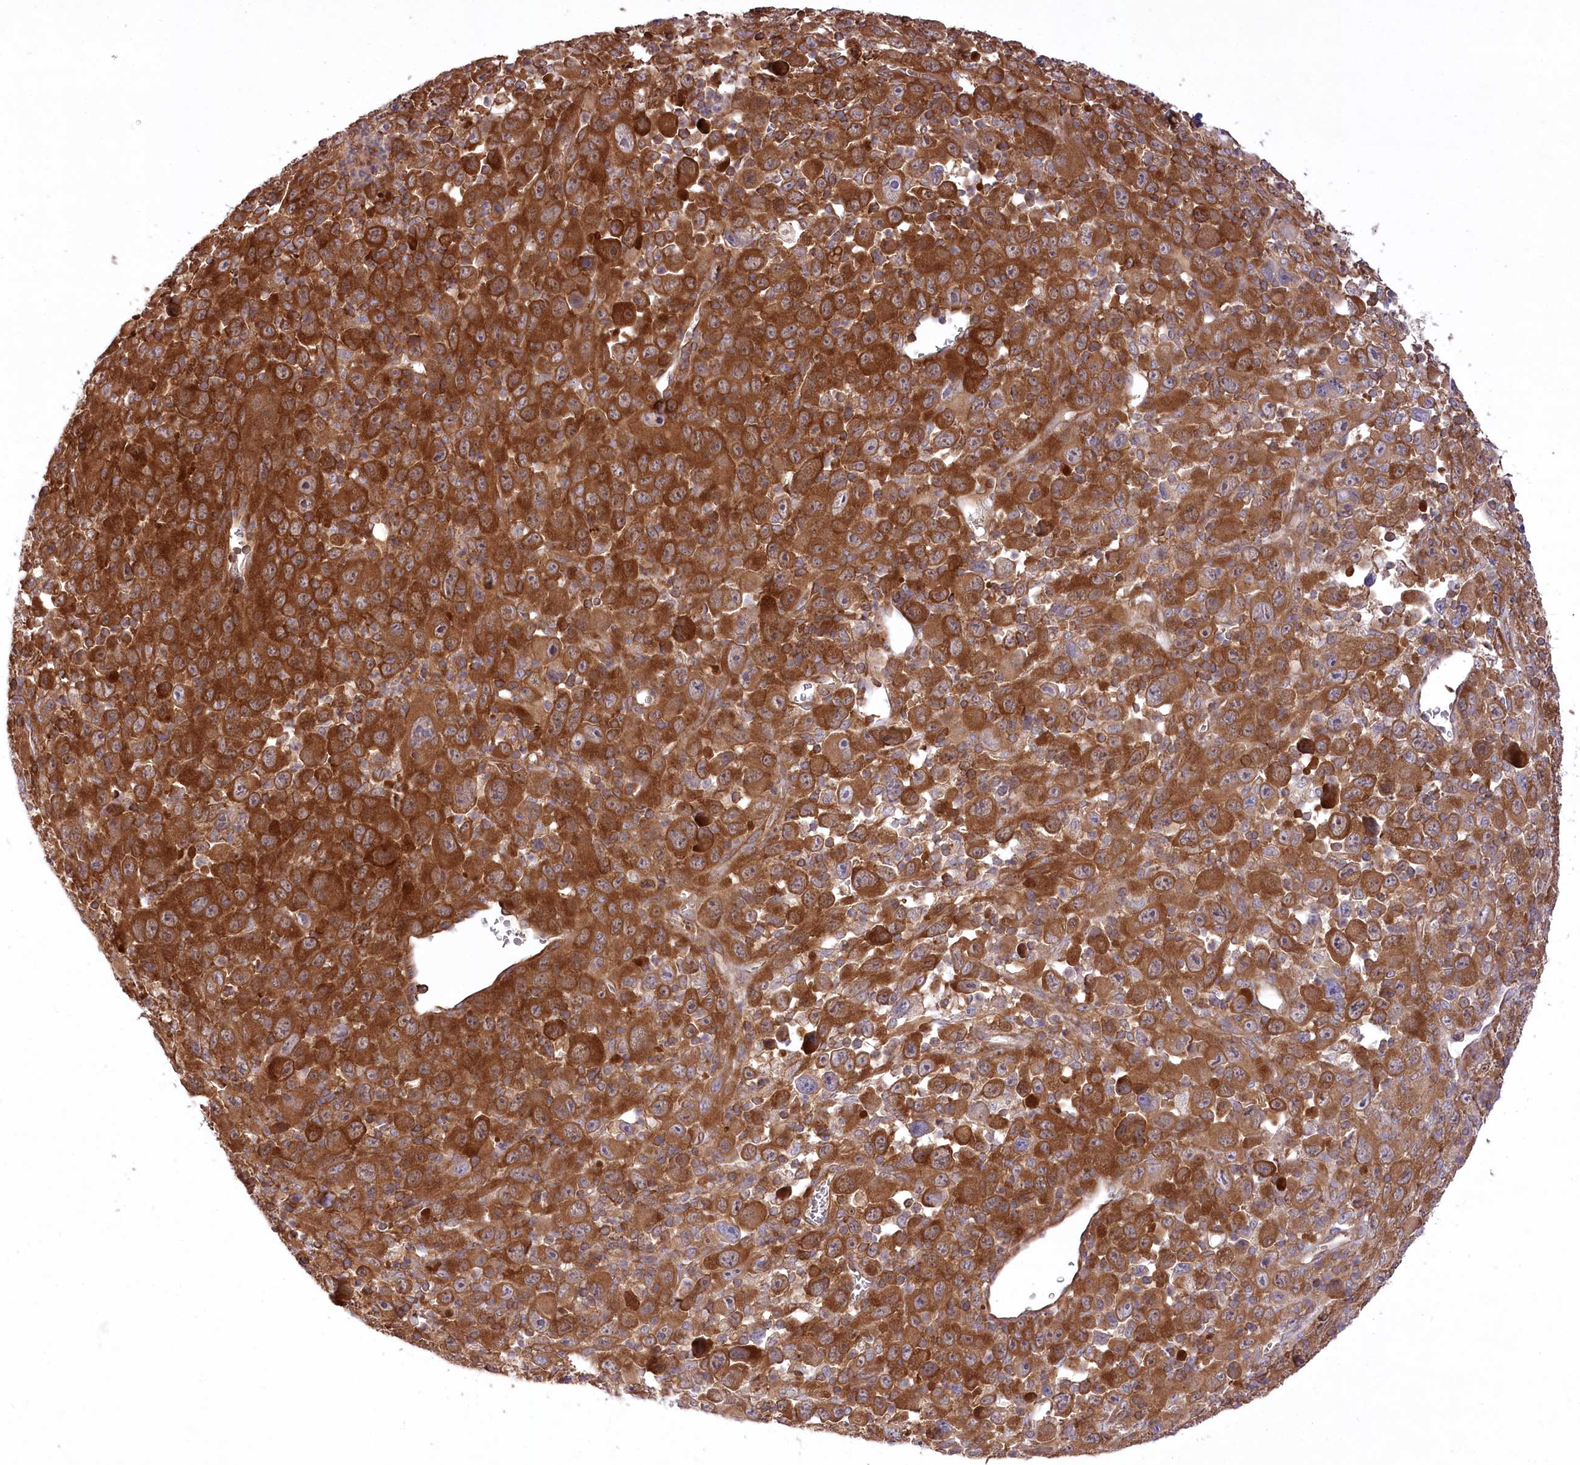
{"staining": {"intensity": "strong", "quantity": ">75%", "location": "cytoplasmic/membranous"}, "tissue": "melanoma", "cell_type": "Tumor cells", "image_type": "cancer", "snomed": [{"axis": "morphology", "description": "Malignant melanoma, Metastatic site"}, {"axis": "topography", "description": "Skin"}], "caption": "Immunohistochemistry (IHC) micrograph of neoplastic tissue: human melanoma stained using immunohistochemistry displays high levels of strong protein expression localized specifically in the cytoplasmic/membranous of tumor cells, appearing as a cytoplasmic/membranous brown color.", "gene": "UMPS", "patient": {"sex": "female", "age": 56}}